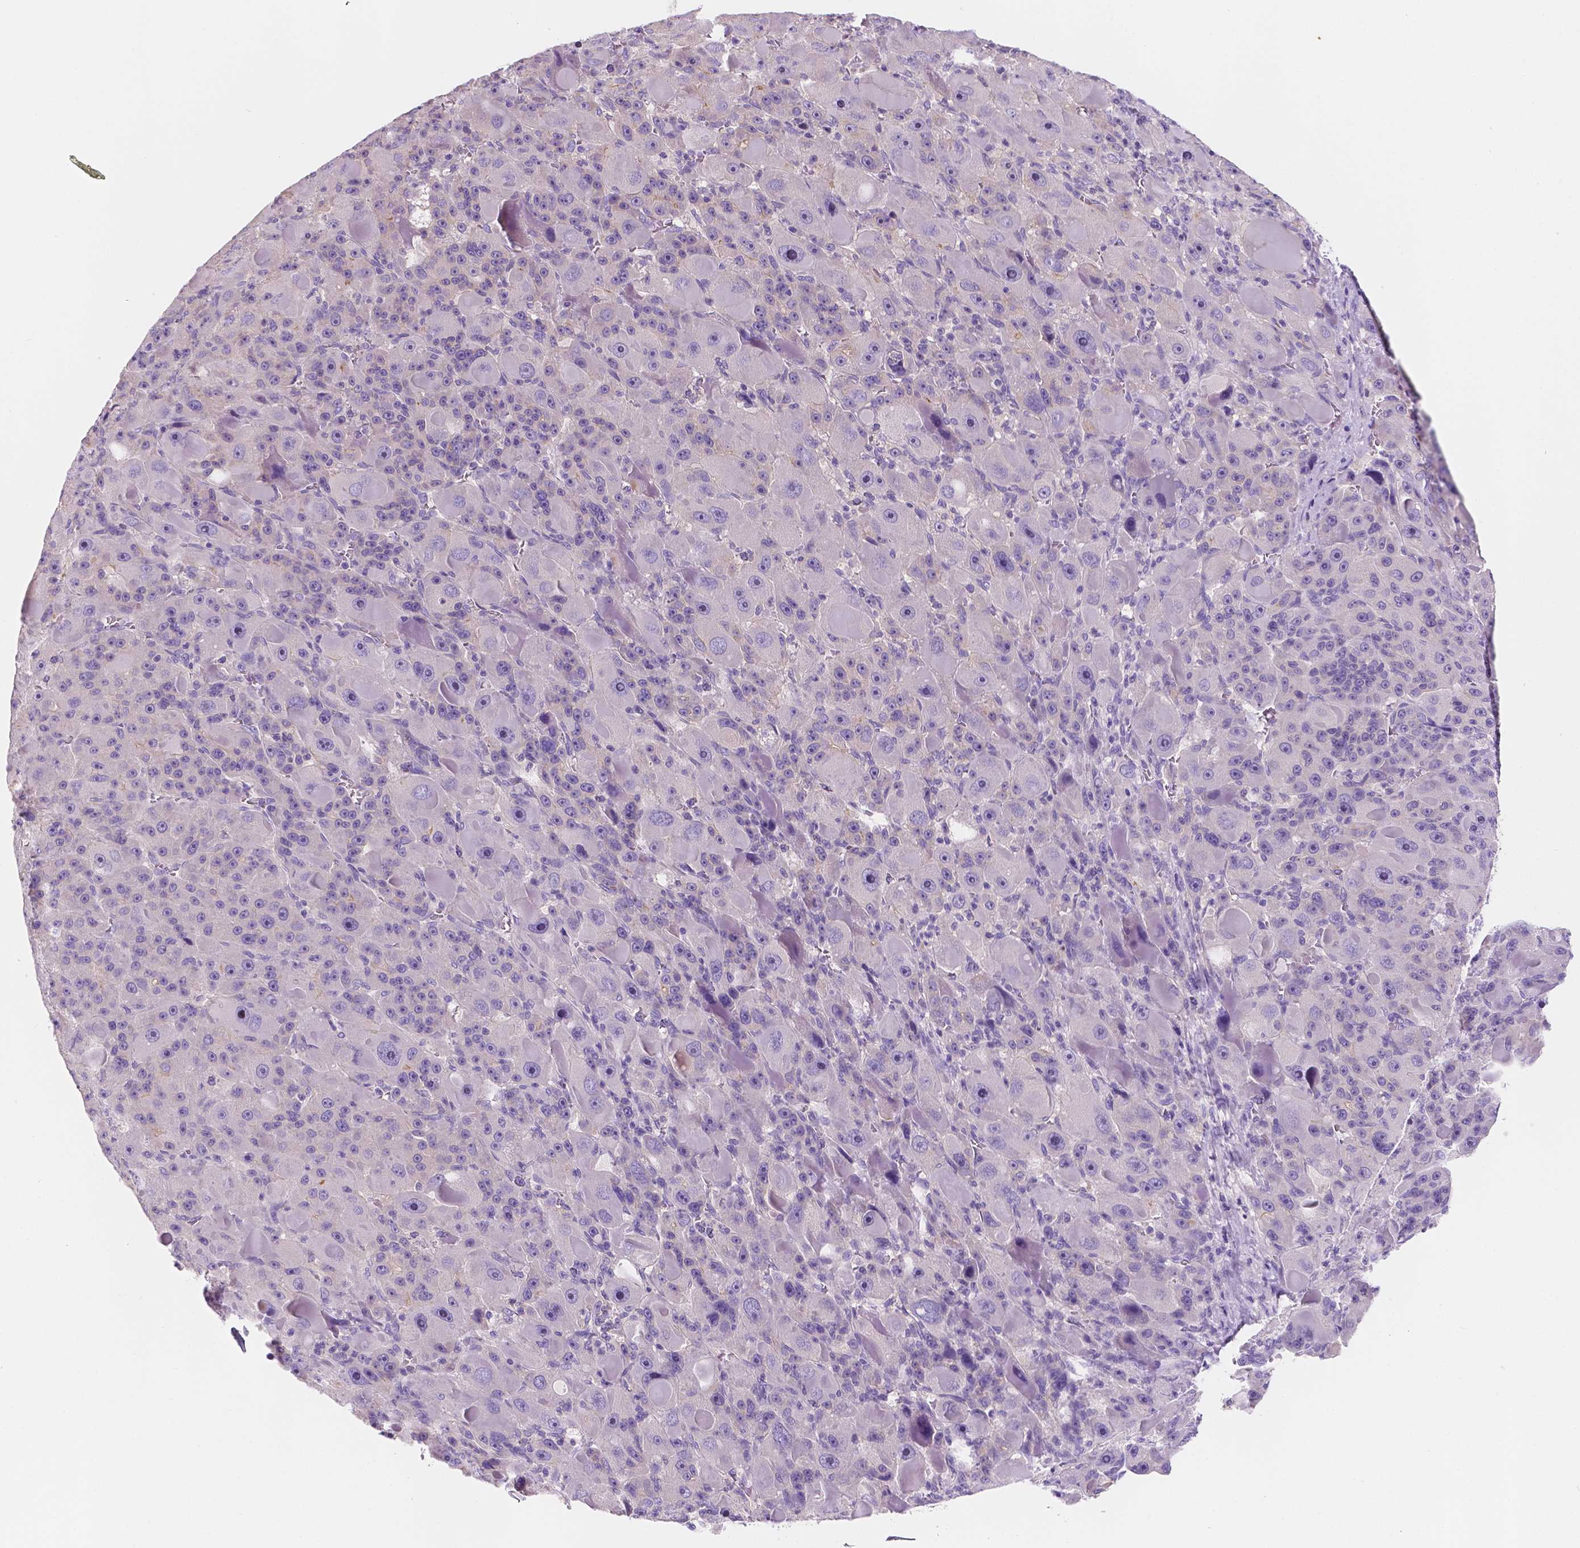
{"staining": {"intensity": "negative", "quantity": "none", "location": "none"}, "tissue": "liver cancer", "cell_type": "Tumor cells", "image_type": "cancer", "snomed": [{"axis": "morphology", "description": "Carcinoma, Hepatocellular, NOS"}, {"axis": "topography", "description": "Liver"}], "caption": "Immunohistochemical staining of human liver cancer (hepatocellular carcinoma) displays no significant positivity in tumor cells.", "gene": "SIRT2", "patient": {"sex": "male", "age": 76}}